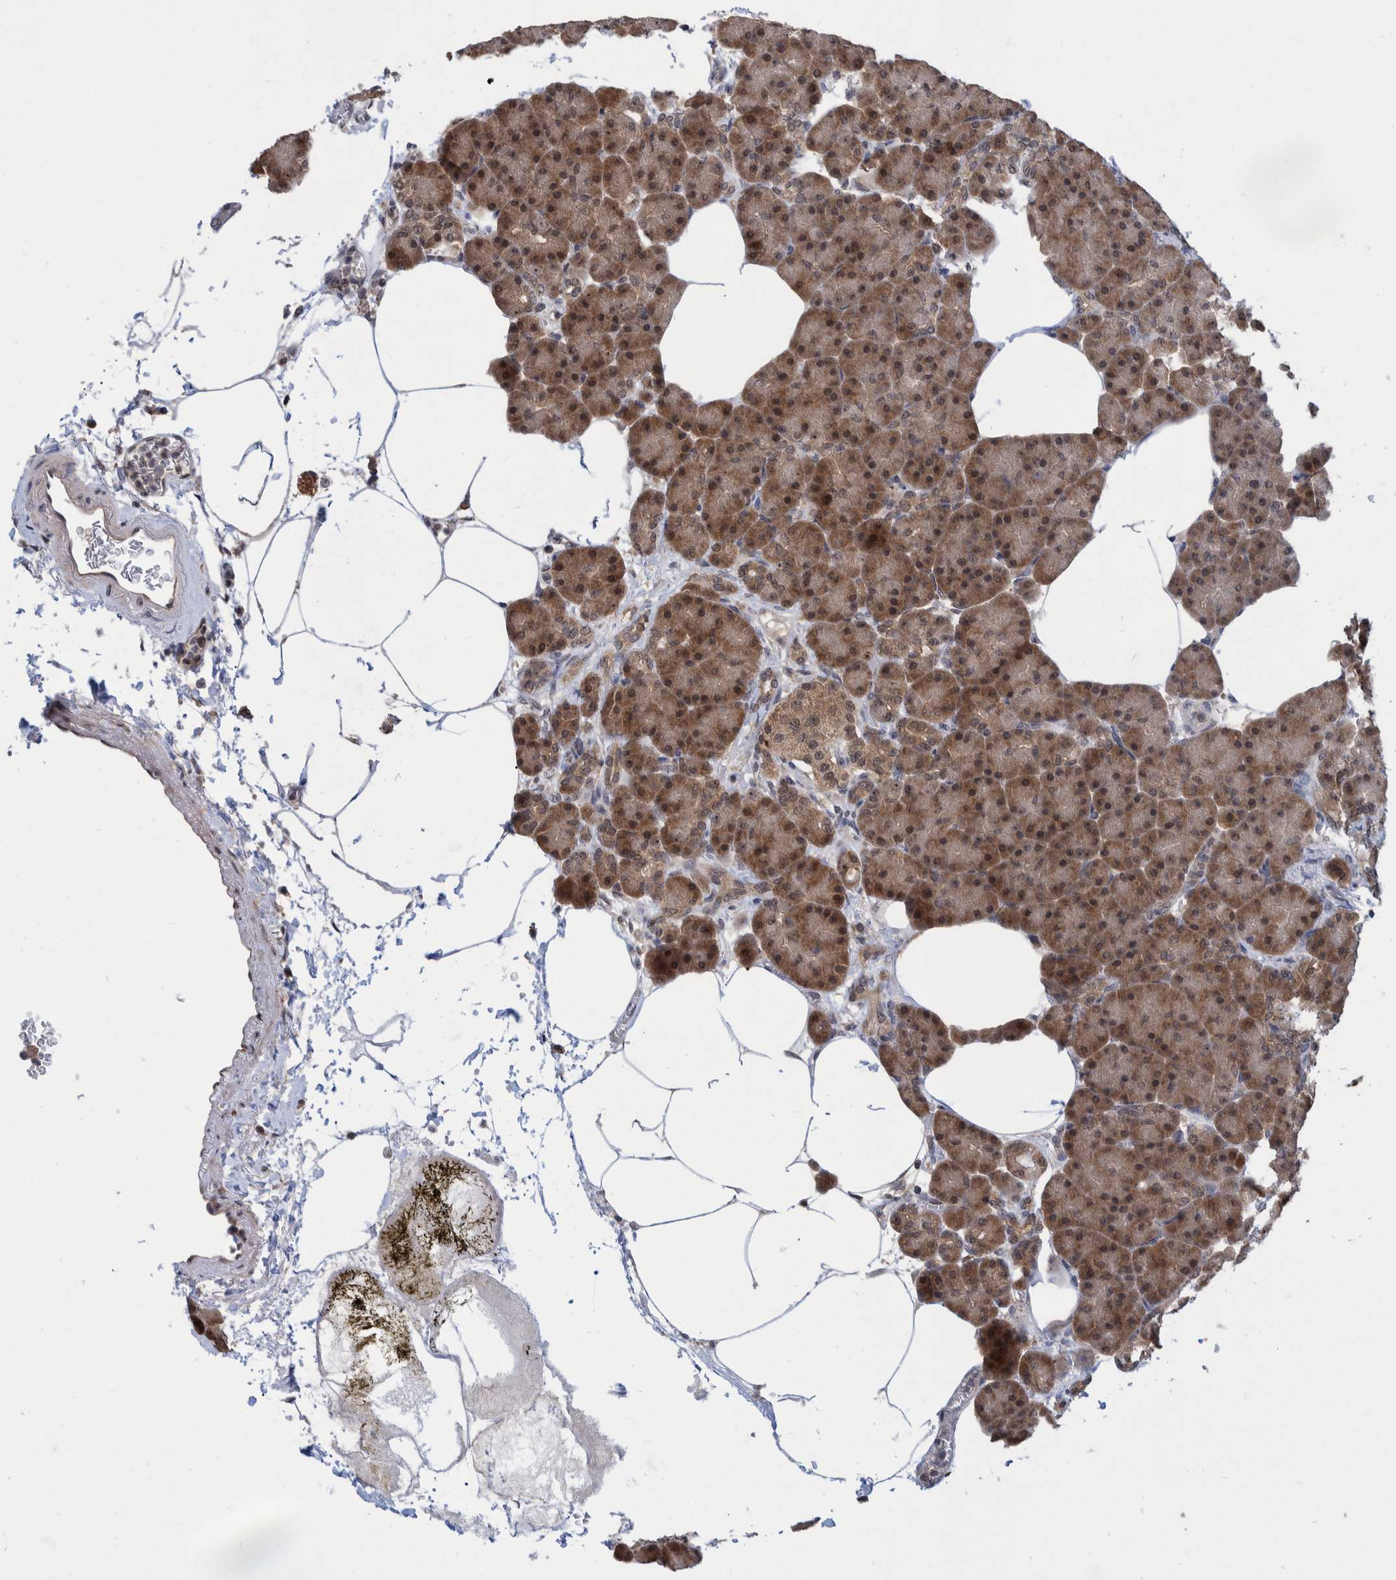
{"staining": {"intensity": "moderate", "quantity": ">75%", "location": "cytoplasmic/membranous,nuclear"}, "tissue": "pancreas", "cell_type": "Exocrine glandular cells", "image_type": "normal", "snomed": [{"axis": "morphology", "description": "Normal tissue, NOS"}, {"axis": "topography", "description": "Pancreas"}], "caption": "This image displays immunohistochemistry staining of unremarkable pancreas, with medium moderate cytoplasmic/membranous,nuclear staining in approximately >75% of exocrine glandular cells.", "gene": "PLPBP", "patient": {"sex": "female", "age": 70}}